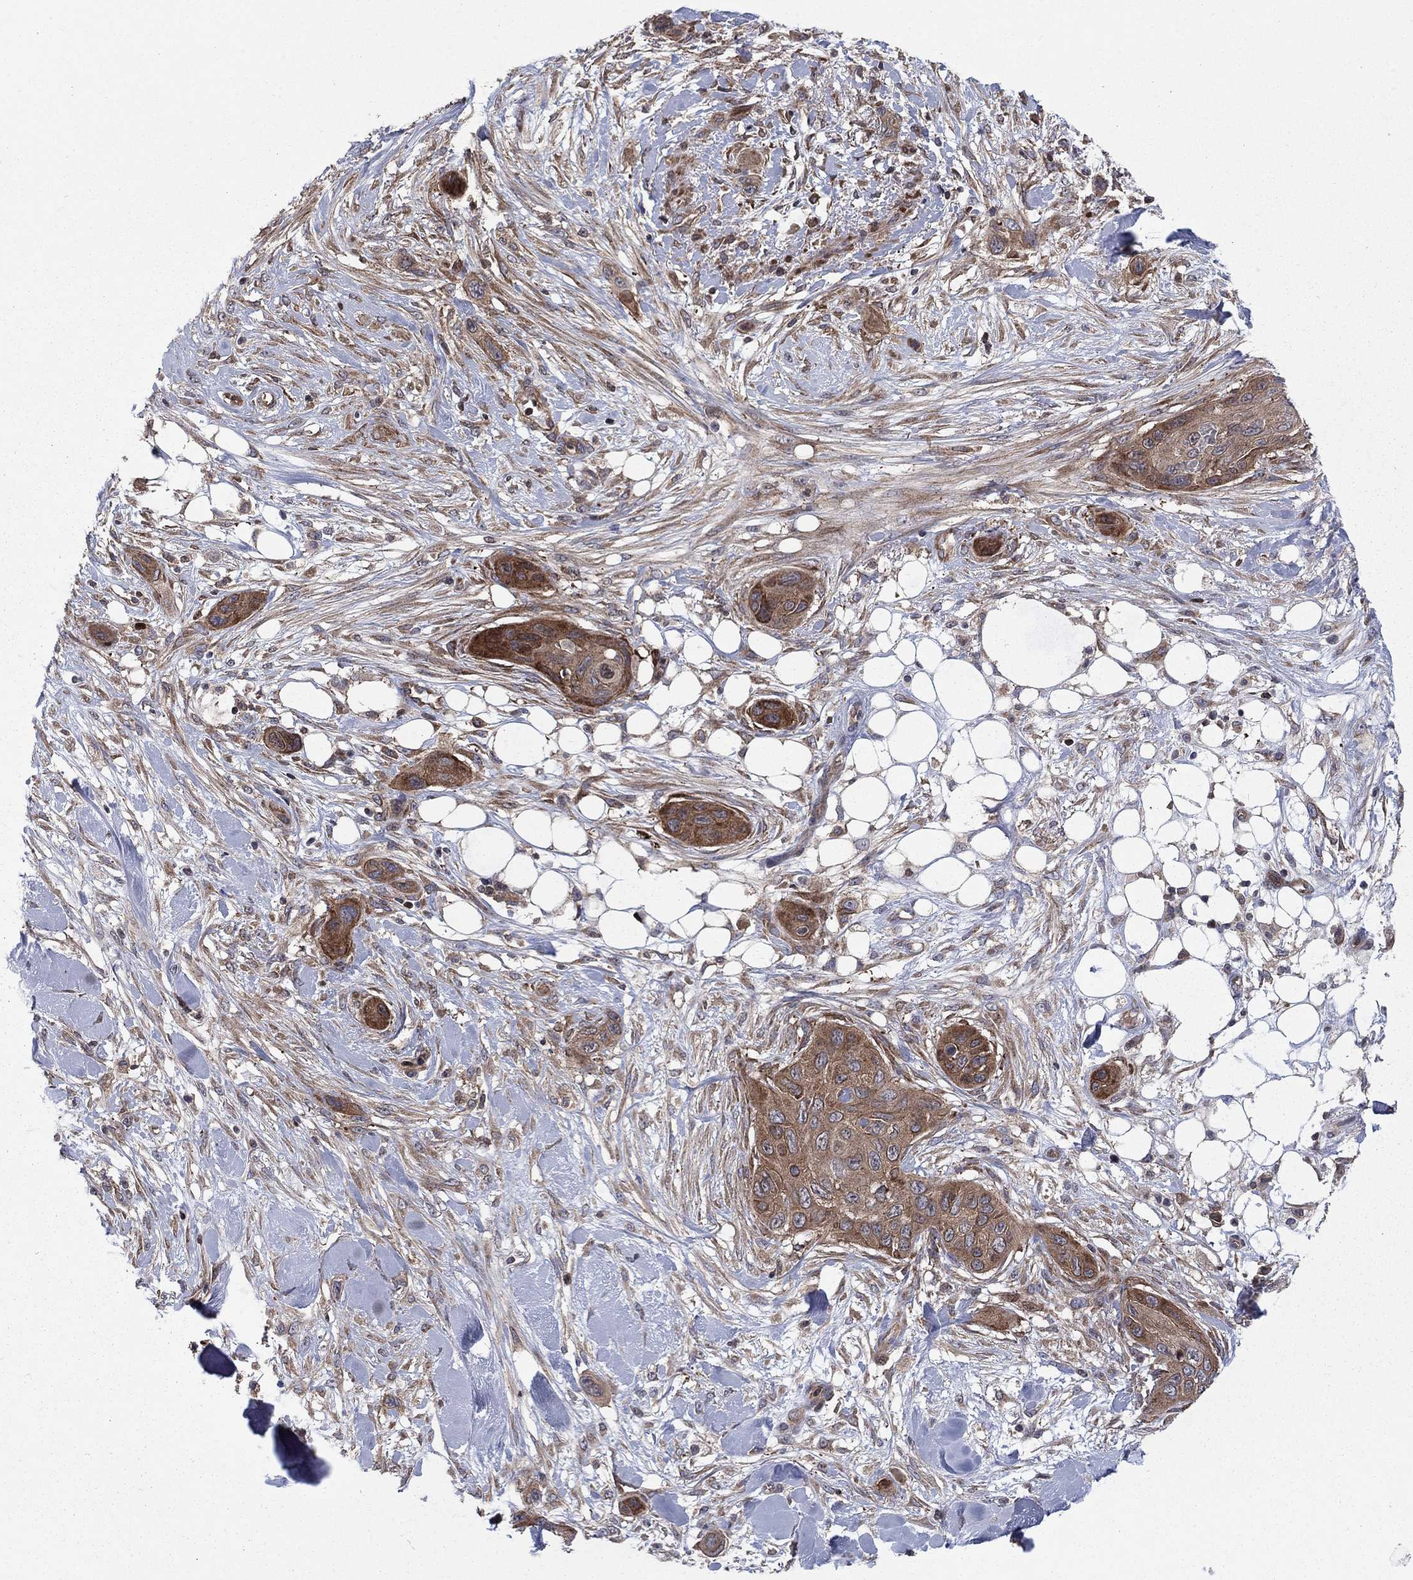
{"staining": {"intensity": "moderate", "quantity": ">75%", "location": "cytoplasmic/membranous"}, "tissue": "skin cancer", "cell_type": "Tumor cells", "image_type": "cancer", "snomed": [{"axis": "morphology", "description": "Squamous cell carcinoma, NOS"}, {"axis": "topography", "description": "Skin"}], "caption": "Immunohistochemical staining of human skin cancer (squamous cell carcinoma) demonstrates moderate cytoplasmic/membranous protein expression in about >75% of tumor cells.", "gene": "HDAC4", "patient": {"sex": "male", "age": 78}}